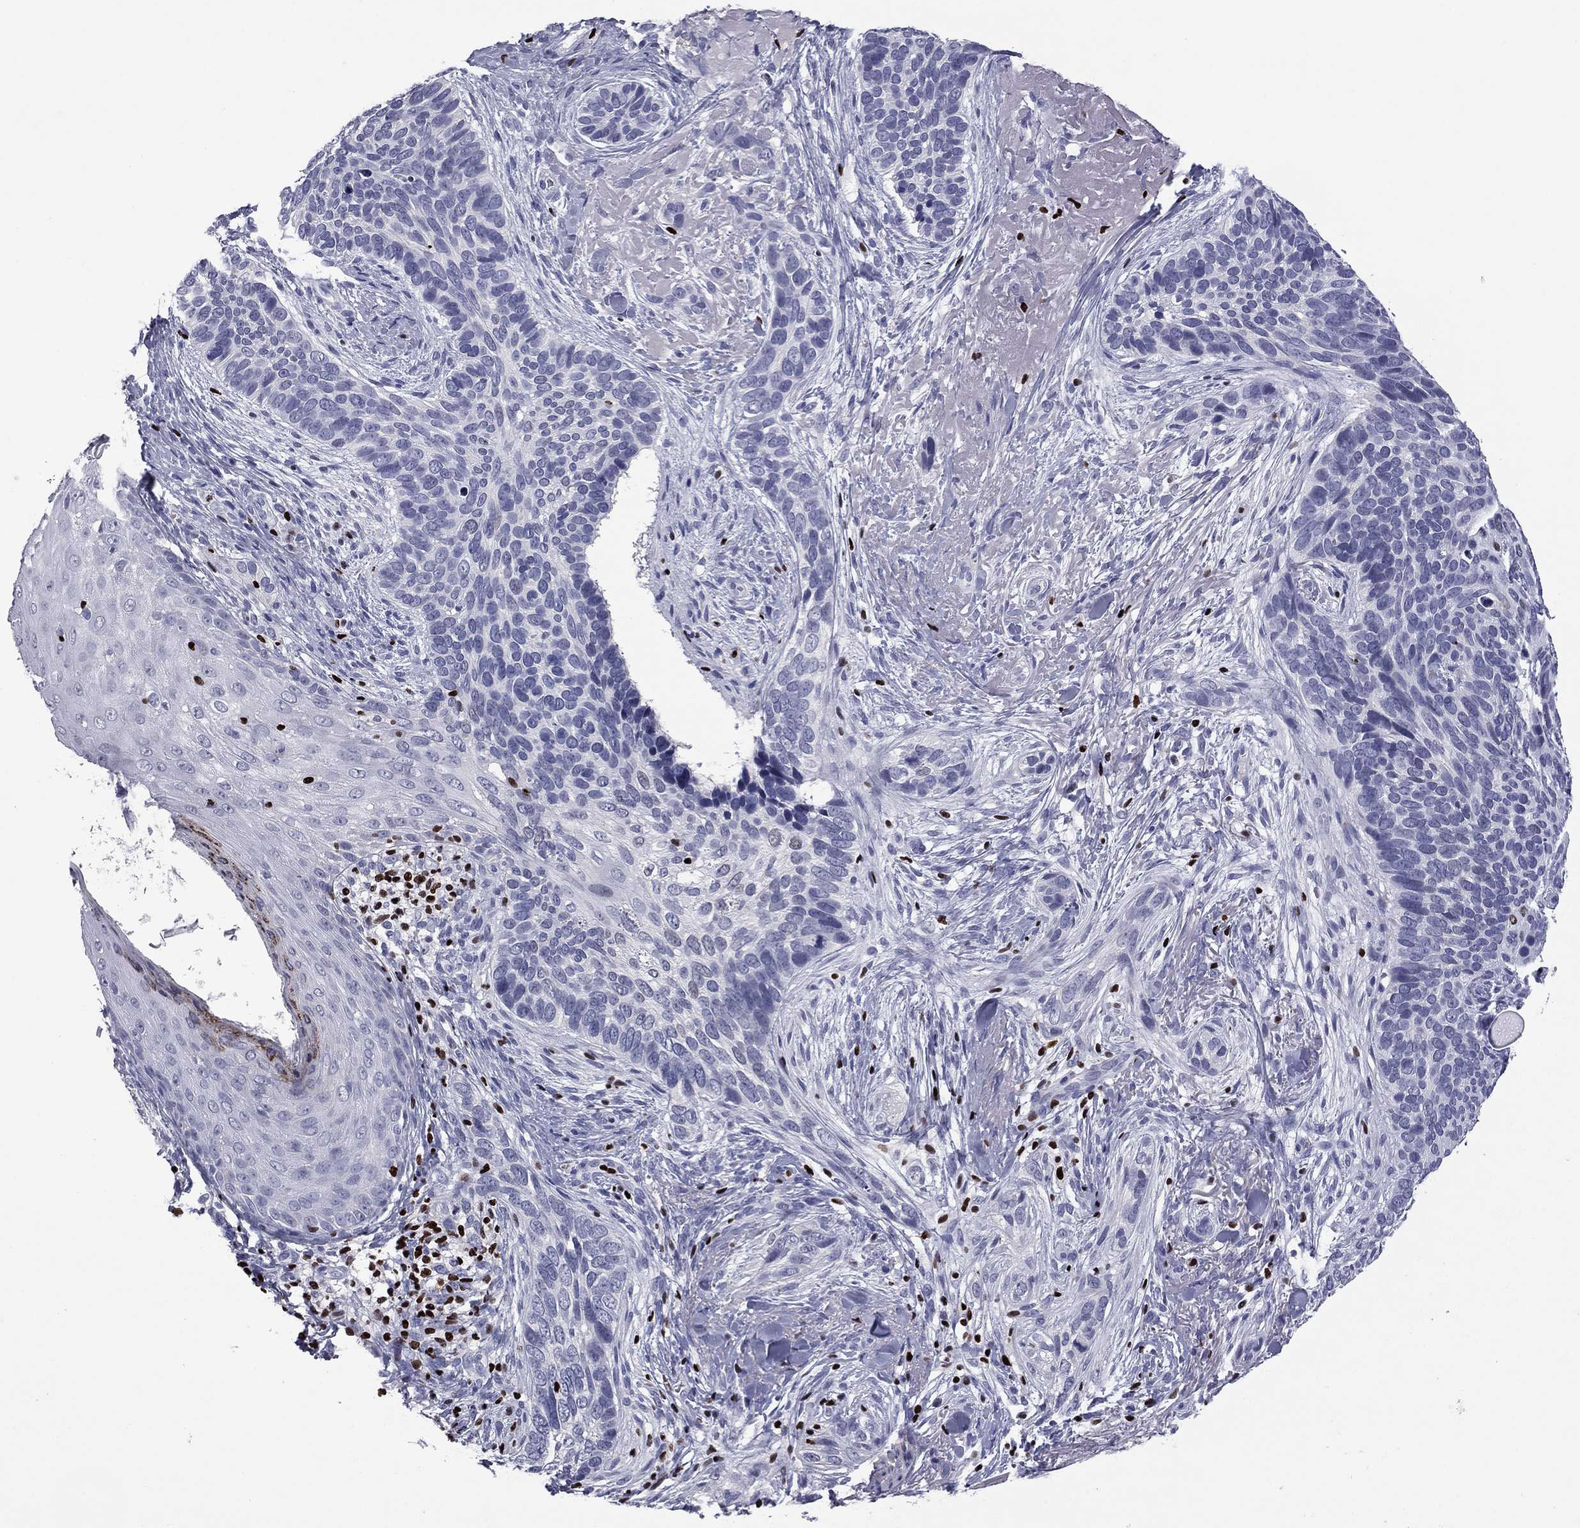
{"staining": {"intensity": "negative", "quantity": "none", "location": "none"}, "tissue": "skin cancer", "cell_type": "Tumor cells", "image_type": "cancer", "snomed": [{"axis": "morphology", "description": "Basal cell carcinoma"}, {"axis": "topography", "description": "Skin"}], "caption": "Immunohistochemistry (IHC) image of neoplastic tissue: skin cancer stained with DAB reveals no significant protein expression in tumor cells.", "gene": "IKZF3", "patient": {"sex": "male", "age": 91}}